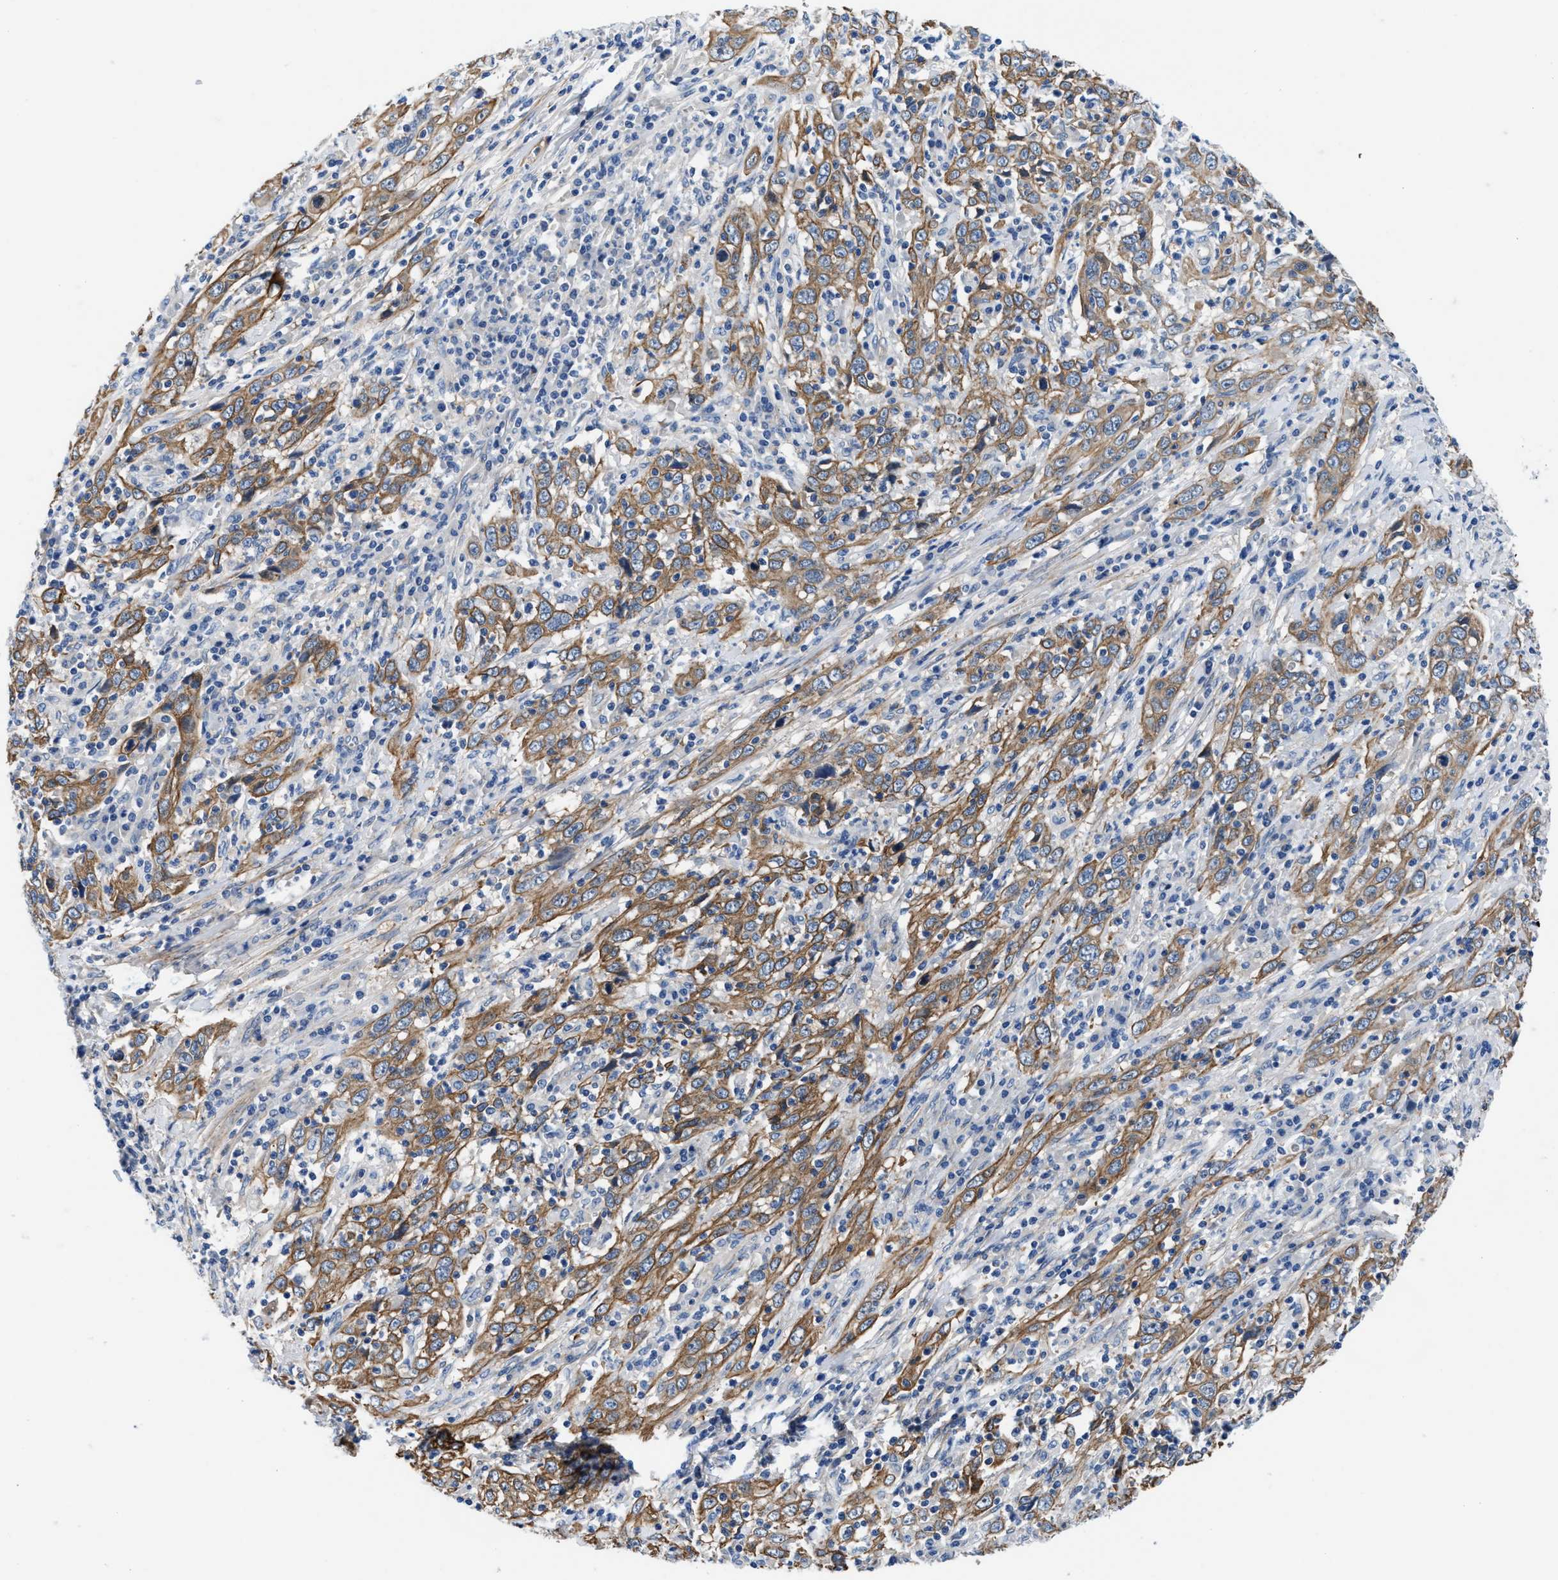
{"staining": {"intensity": "moderate", "quantity": ">75%", "location": "cytoplasmic/membranous"}, "tissue": "cervical cancer", "cell_type": "Tumor cells", "image_type": "cancer", "snomed": [{"axis": "morphology", "description": "Squamous cell carcinoma, NOS"}, {"axis": "topography", "description": "Cervix"}], "caption": "Protein analysis of cervical cancer tissue shows moderate cytoplasmic/membranous expression in about >75% of tumor cells. (DAB IHC with brightfield microscopy, high magnification).", "gene": "PARG", "patient": {"sex": "female", "age": 46}}